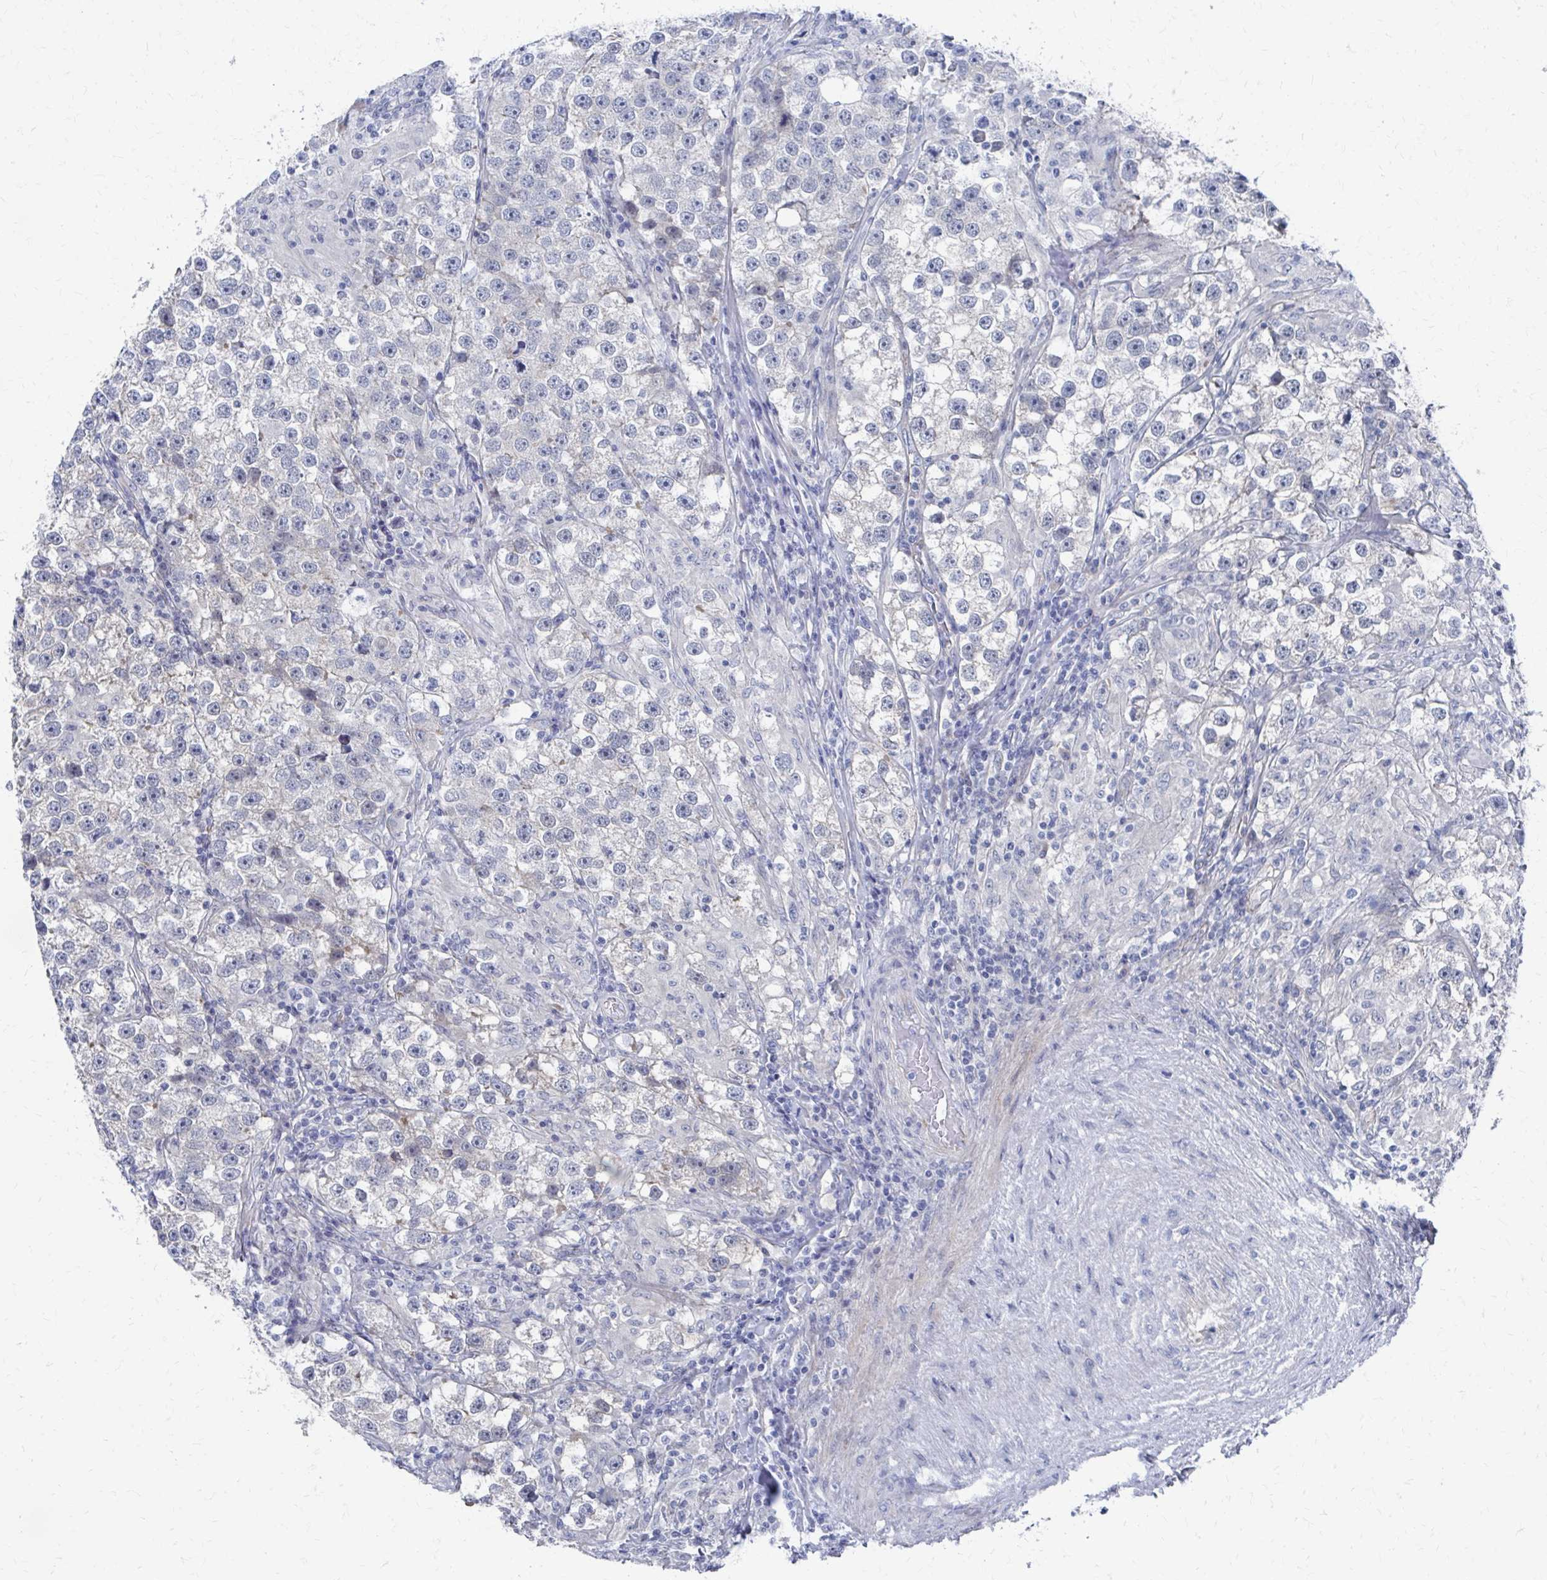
{"staining": {"intensity": "negative", "quantity": "none", "location": "none"}, "tissue": "testis cancer", "cell_type": "Tumor cells", "image_type": "cancer", "snomed": [{"axis": "morphology", "description": "Seminoma, NOS"}, {"axis": "topography", "description": "Testis"}], "caption": "Immunohistochemical staining of testis cancer (seminoma) exhibits no significant positivity in tumor cells.", "gene": "PLEKHG7", "patient": {"sex": "male", "age": 46}}